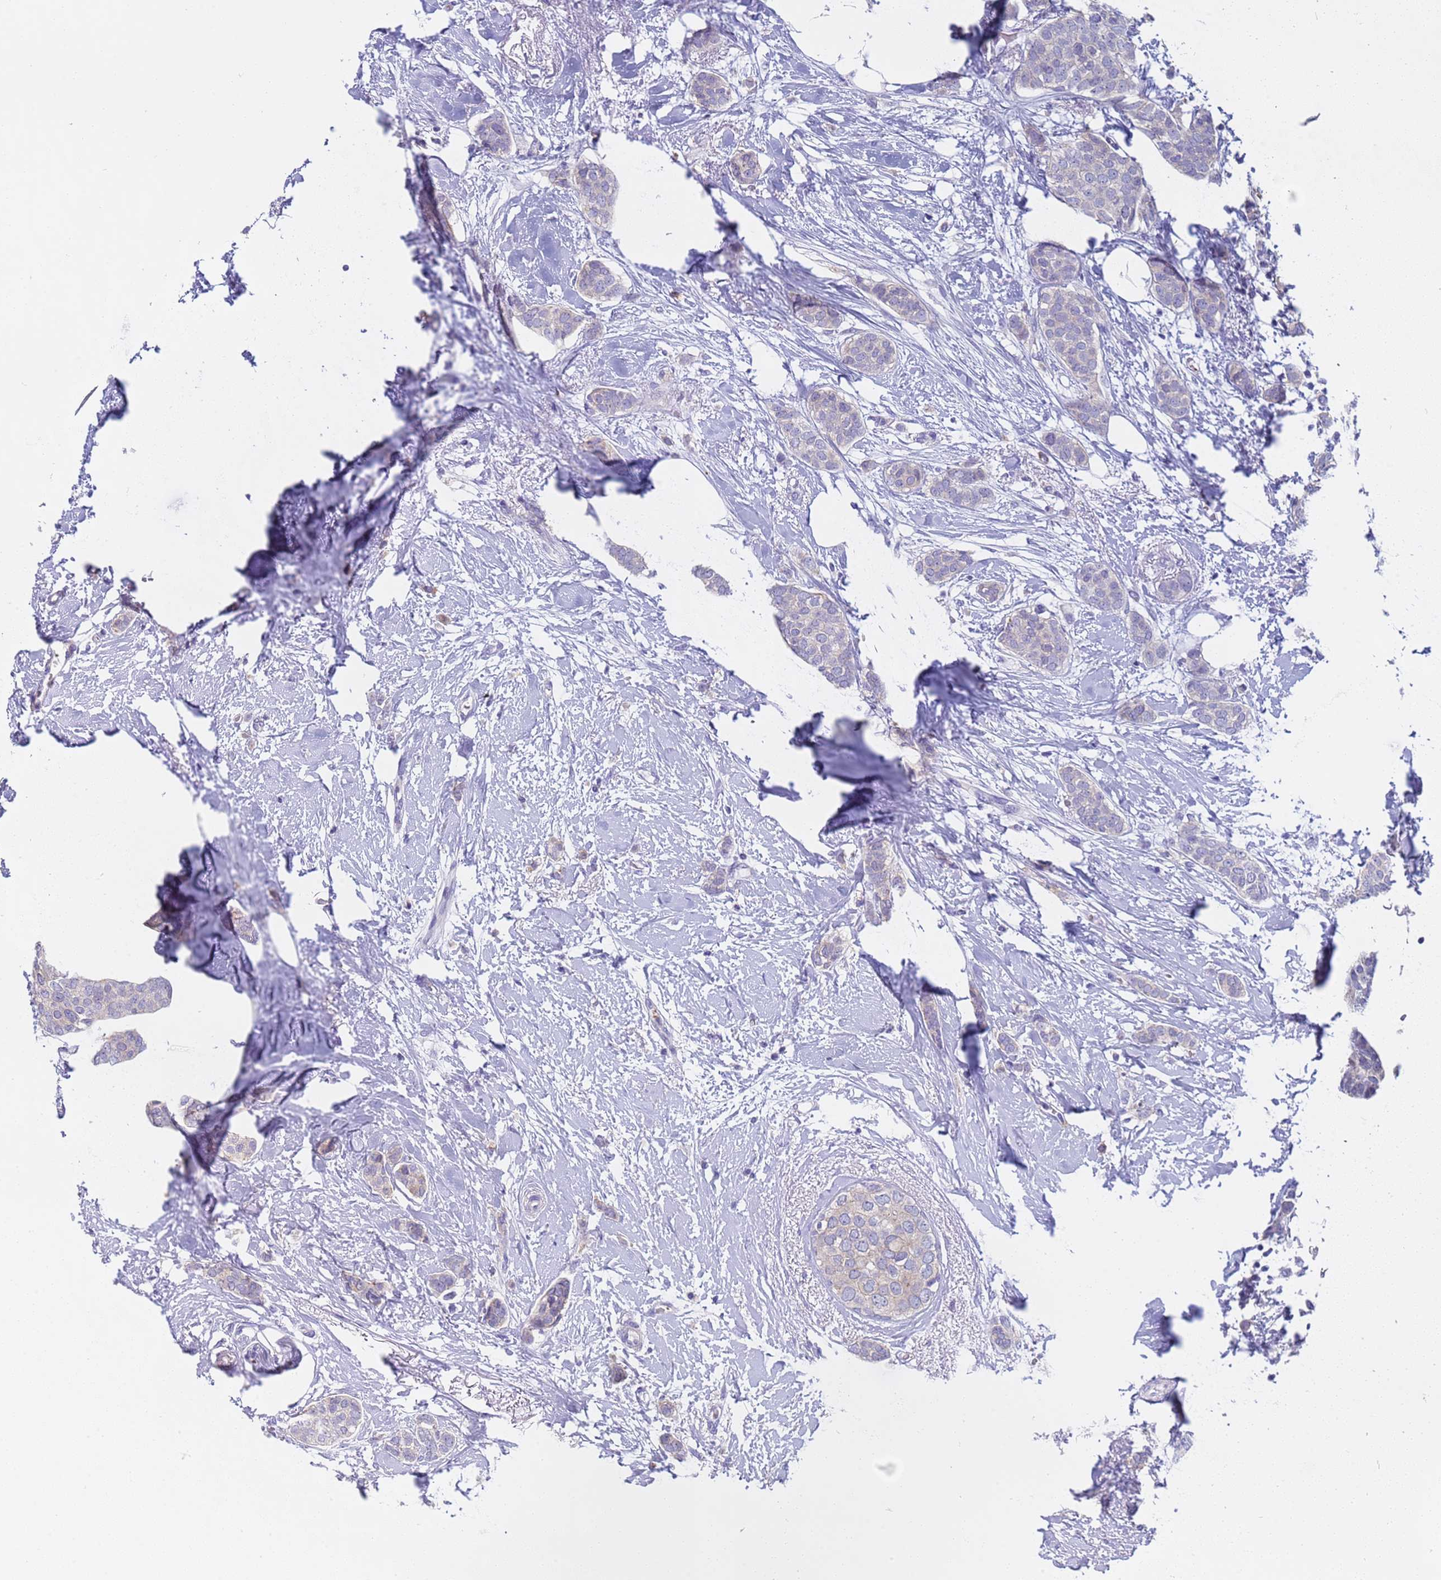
{"staining": {"intensity": "weak", "quantity": "<25%", "location": "cytoplasmic/membranous"}, "tissue": "breast cancer", "cell_type": "Tumor cells", "image_type": "cancer", "snomed": [{"axis": "morphology", "description": "Duct carcinoma"}, {"axis": "topography", "description": "Breast"}], "caption": "High power microscopy histopathology image of an immunohistochemistry micrograph of invasive ductal carcinoma (breast), revealing no significant expression in tumor cells.", "gene": "CAPN7", "patient": {"sex": "female", "age": 72}}